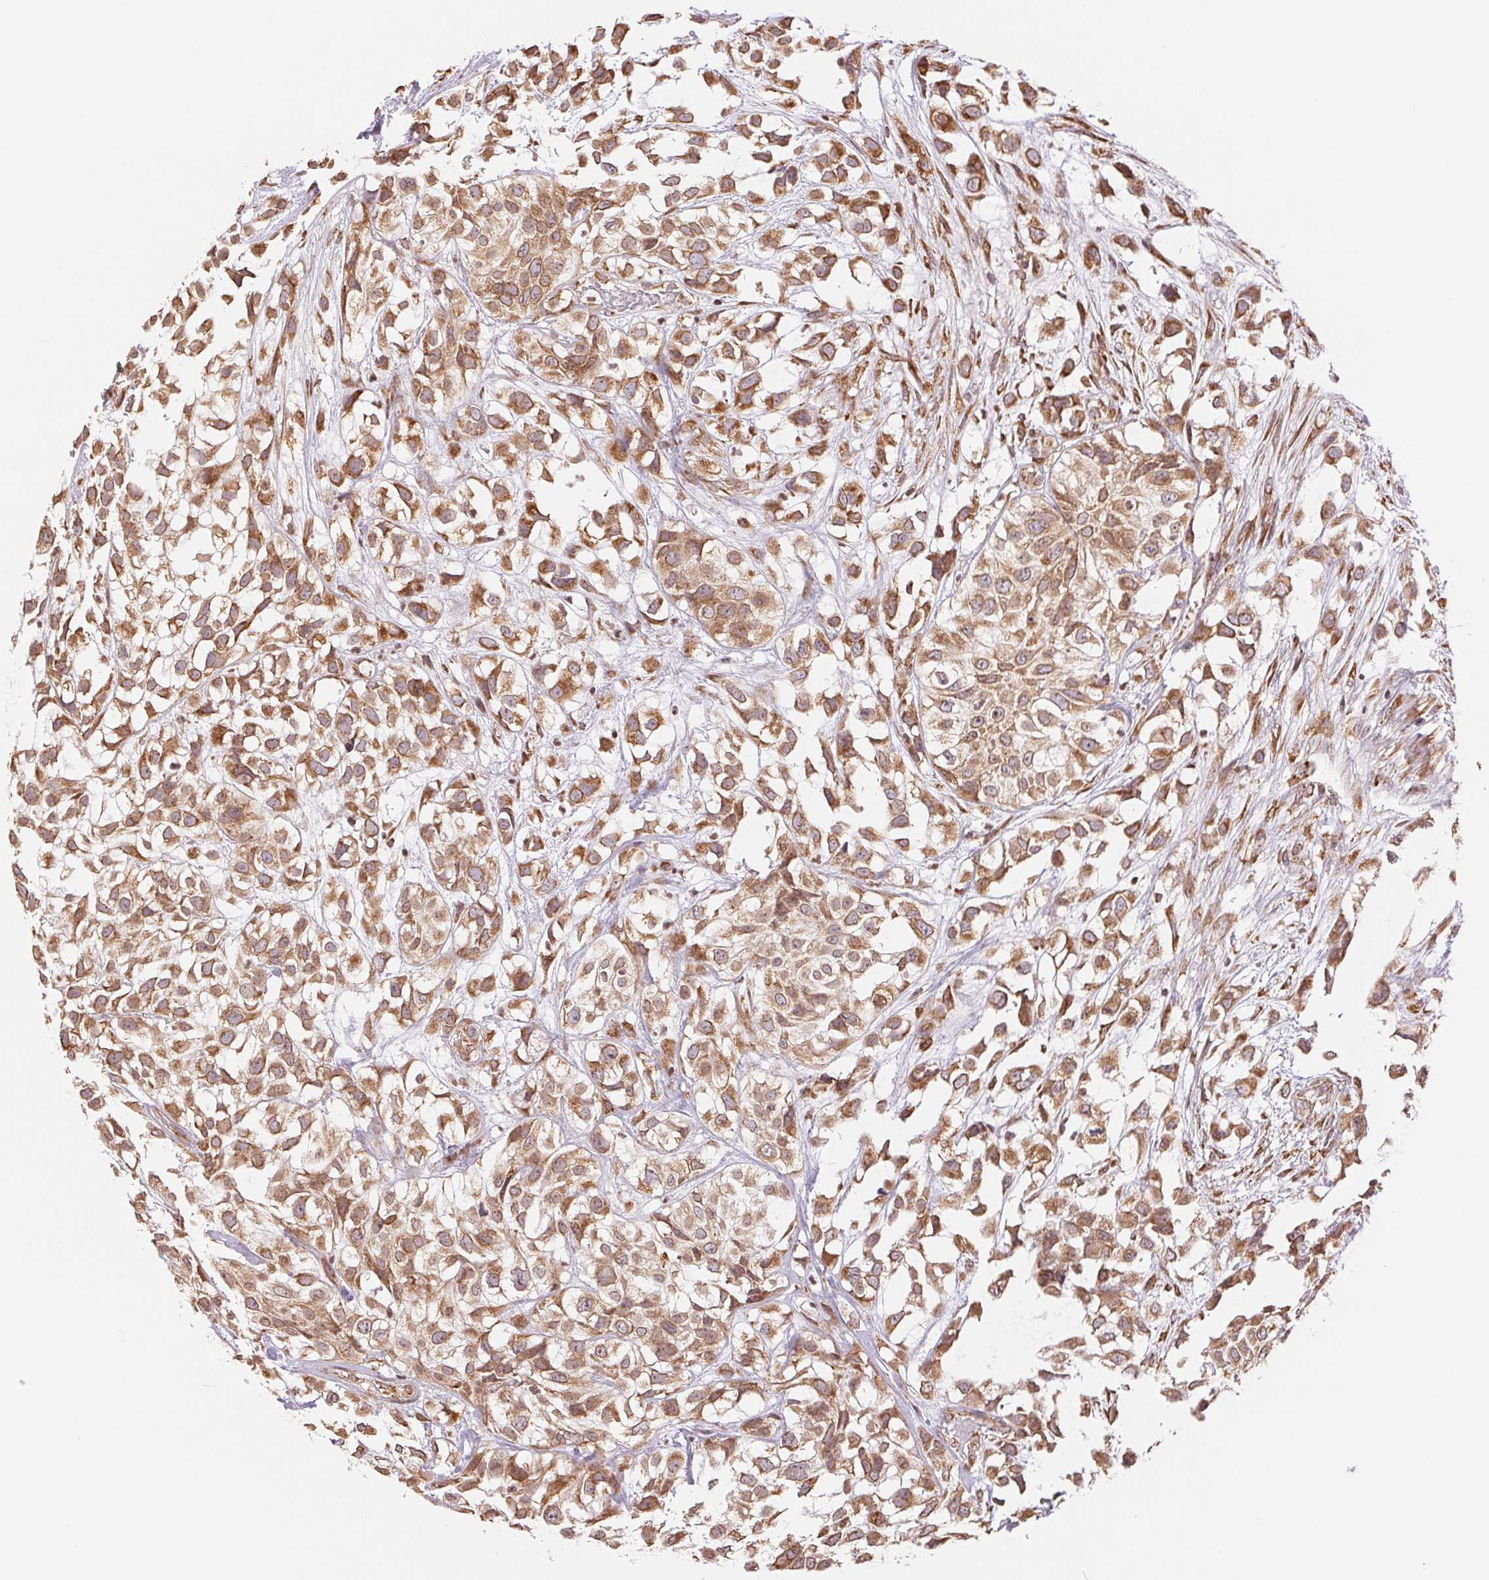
{"staining": {"intensity": "moderate", "quantity": ">75%", "location": "cytoplasmic/membranous"}, "tissue": "urothelial cancer", "cell_type": "Tumor cells", "image_type": "cancer", "snomed": [{"axis": "morphology", "description": "Urothelial carcinoma, High grade"}, {"axis": "topography", "description": "Urinary bladder"}], "caption": "Protein expression analysis of urothelial cancer demonstrates moderate cytoplasmic/membranous staining in about >75% of tumor cells. (DAB (3,3'-diaminobenzidine) = brown stain, brightfield microscopy at high magnification).", "gene": "RPN1", "patient": {"sex": "male", "age": 56}}